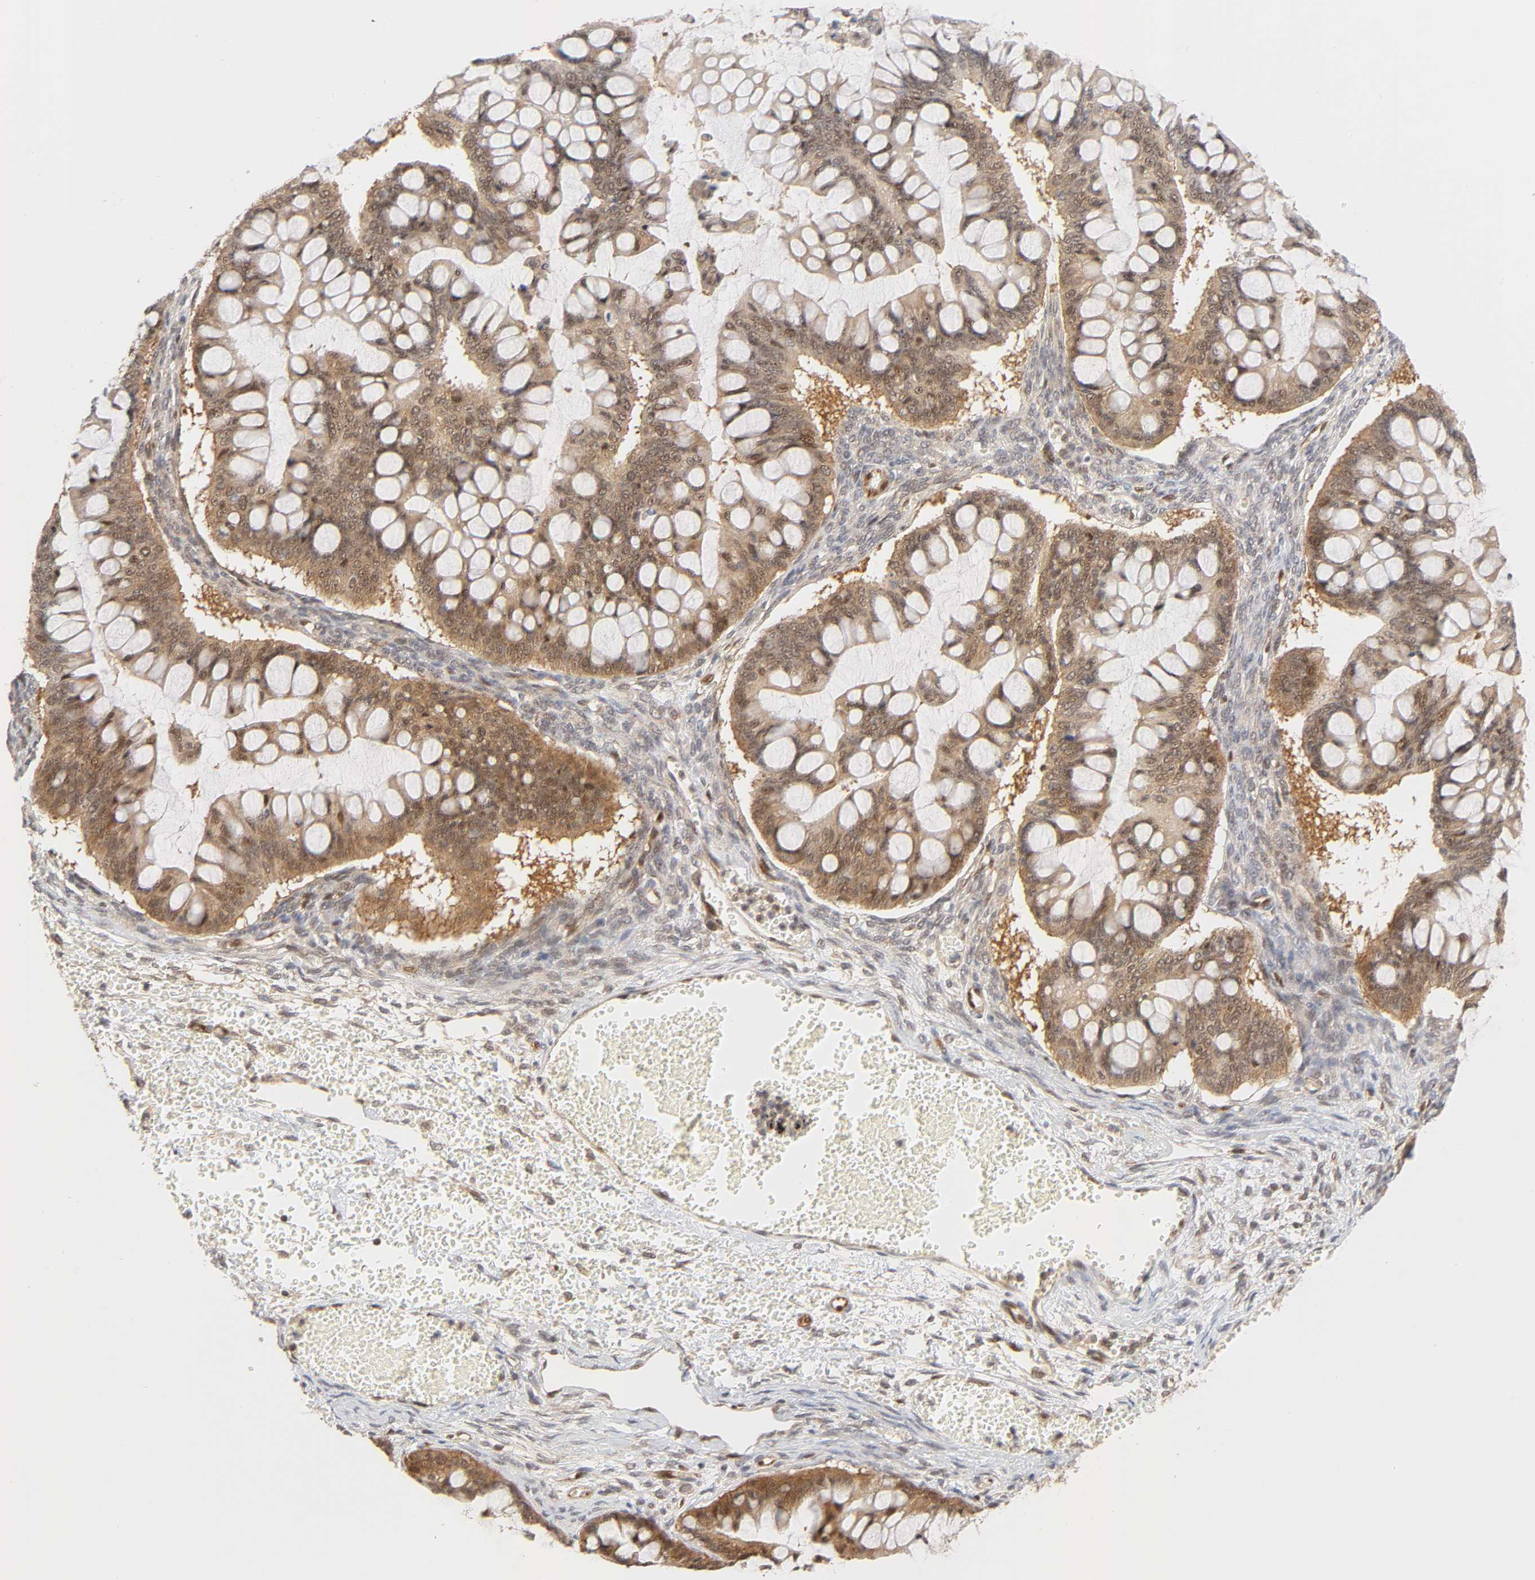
{"staining": {"intensity": "moderate", "quantity": ">75%", "location": "cytoplasmic/membranous,nuclear"}, "tissue": "ovarian cancer", "cell_type": "Tumor cells", "image_type": "cancer", "snomed": [{"axis": "morphology", "description": "Cystadenocarcinoma, mucinous, NOS"}, {"axis": "topography", "description": "Ovary"}], "caption": "Tumor cells display medium levels of moderate cytoplasmic/membranous and nuclear expression in approximately >75% of cells in ovarian mucinous cystadenocarcinoma. The staining was performed using DAB, with brown indicating positive protein expression. Nuclei are stained blue with hematoxylin.", "gene": "CDC37", "patient": {"sex": "female", "age": 73}}